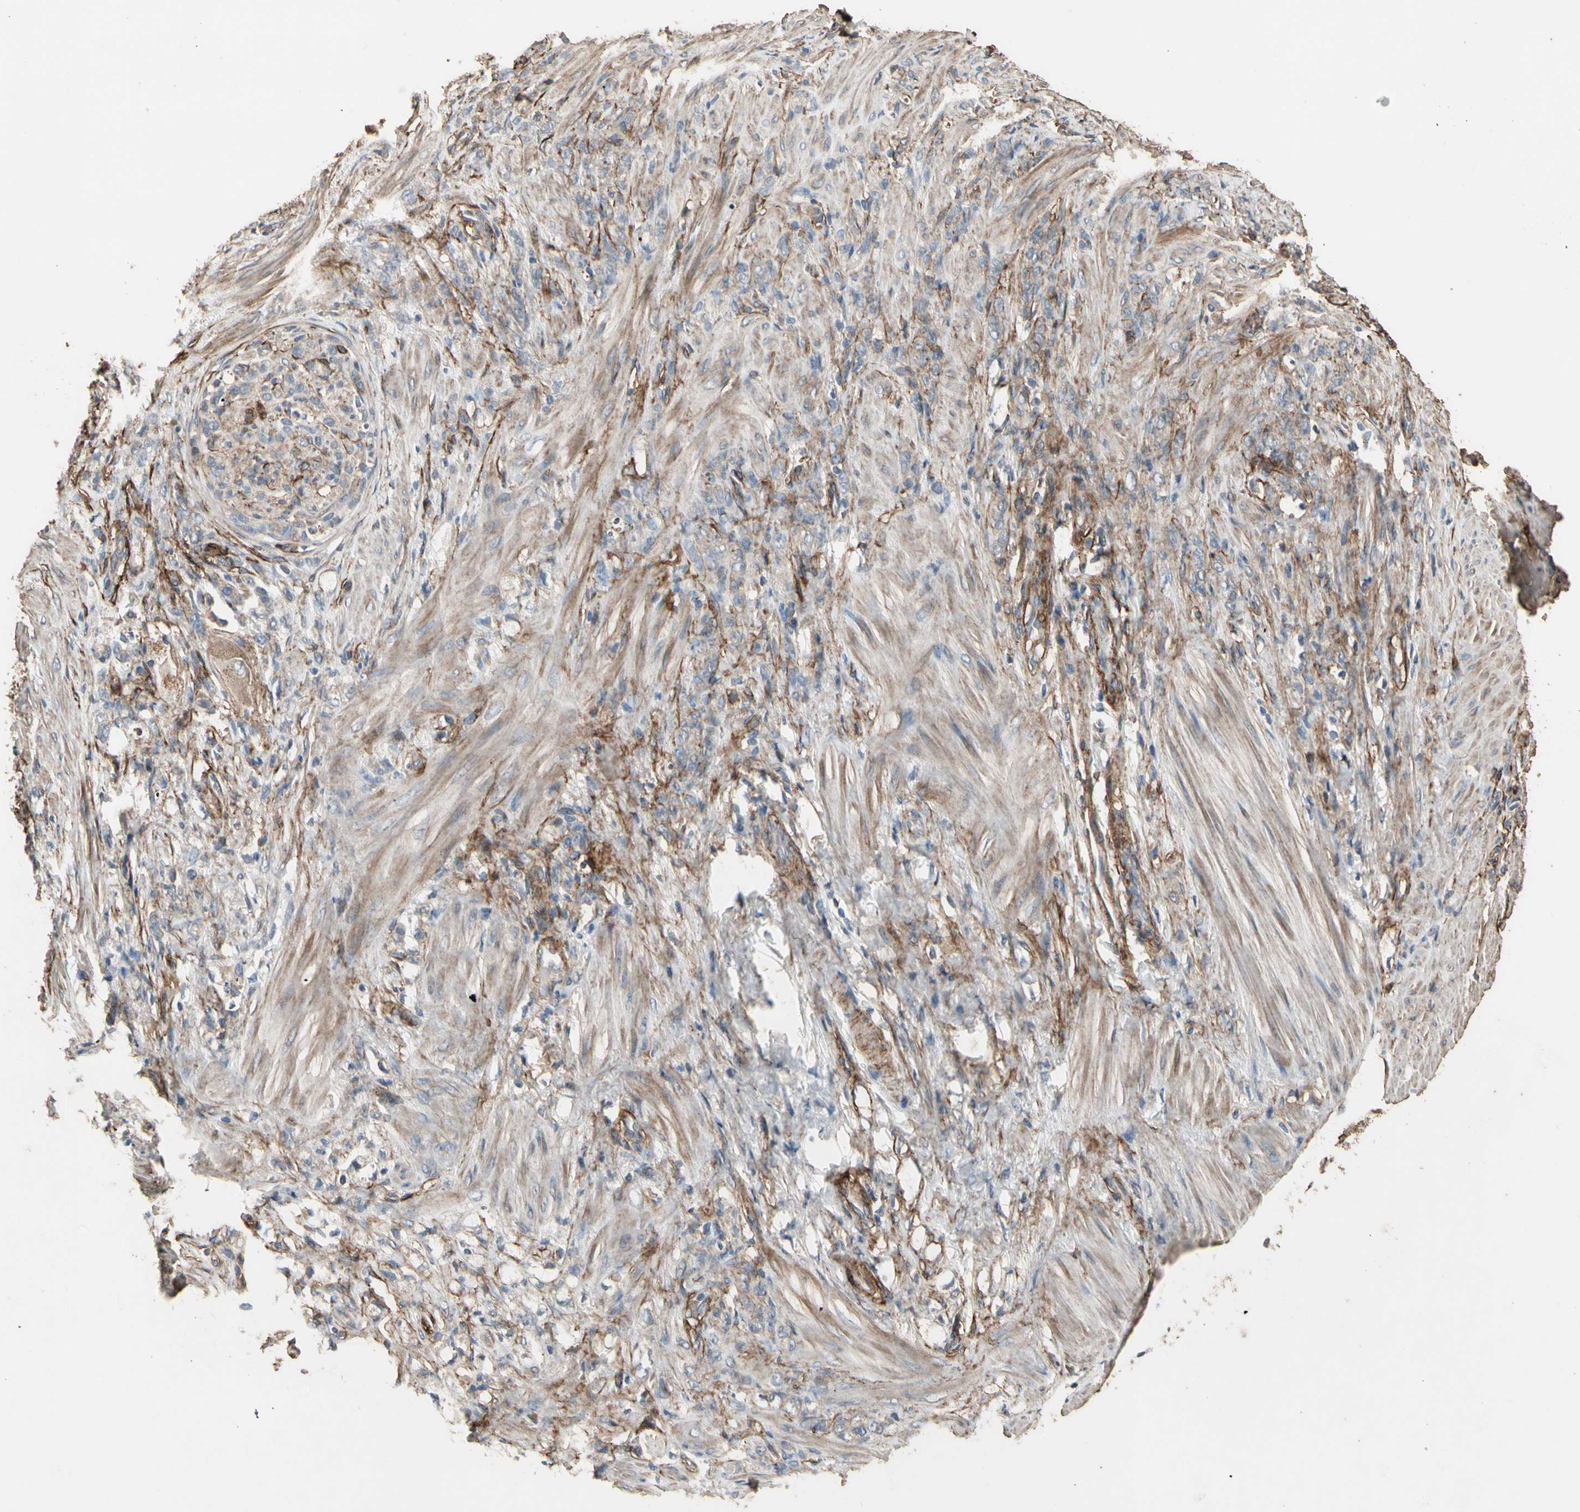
{"staining": {"intensity": "weak", "quantity": "25%-75%", "location": "cytoplasmic/membranous"}, "tissue": "stomach cancer", "cell_type": "Tumor cells", "image_type": "cancer", "snomed": [{"axis": "morphology", "description": "Adenocarcinoma, NOS"}, {"axis": "topography", "description": "Stomach"}], "caption": "Protein staining by immunohistochemistry shows weak cytoplasmic/membranous positivity in approximately 25%-75% of tumor cells in stomach adenocarcinoma.", "gene": "SUSD2", "patient": {"sex": "male", "age": 82}}